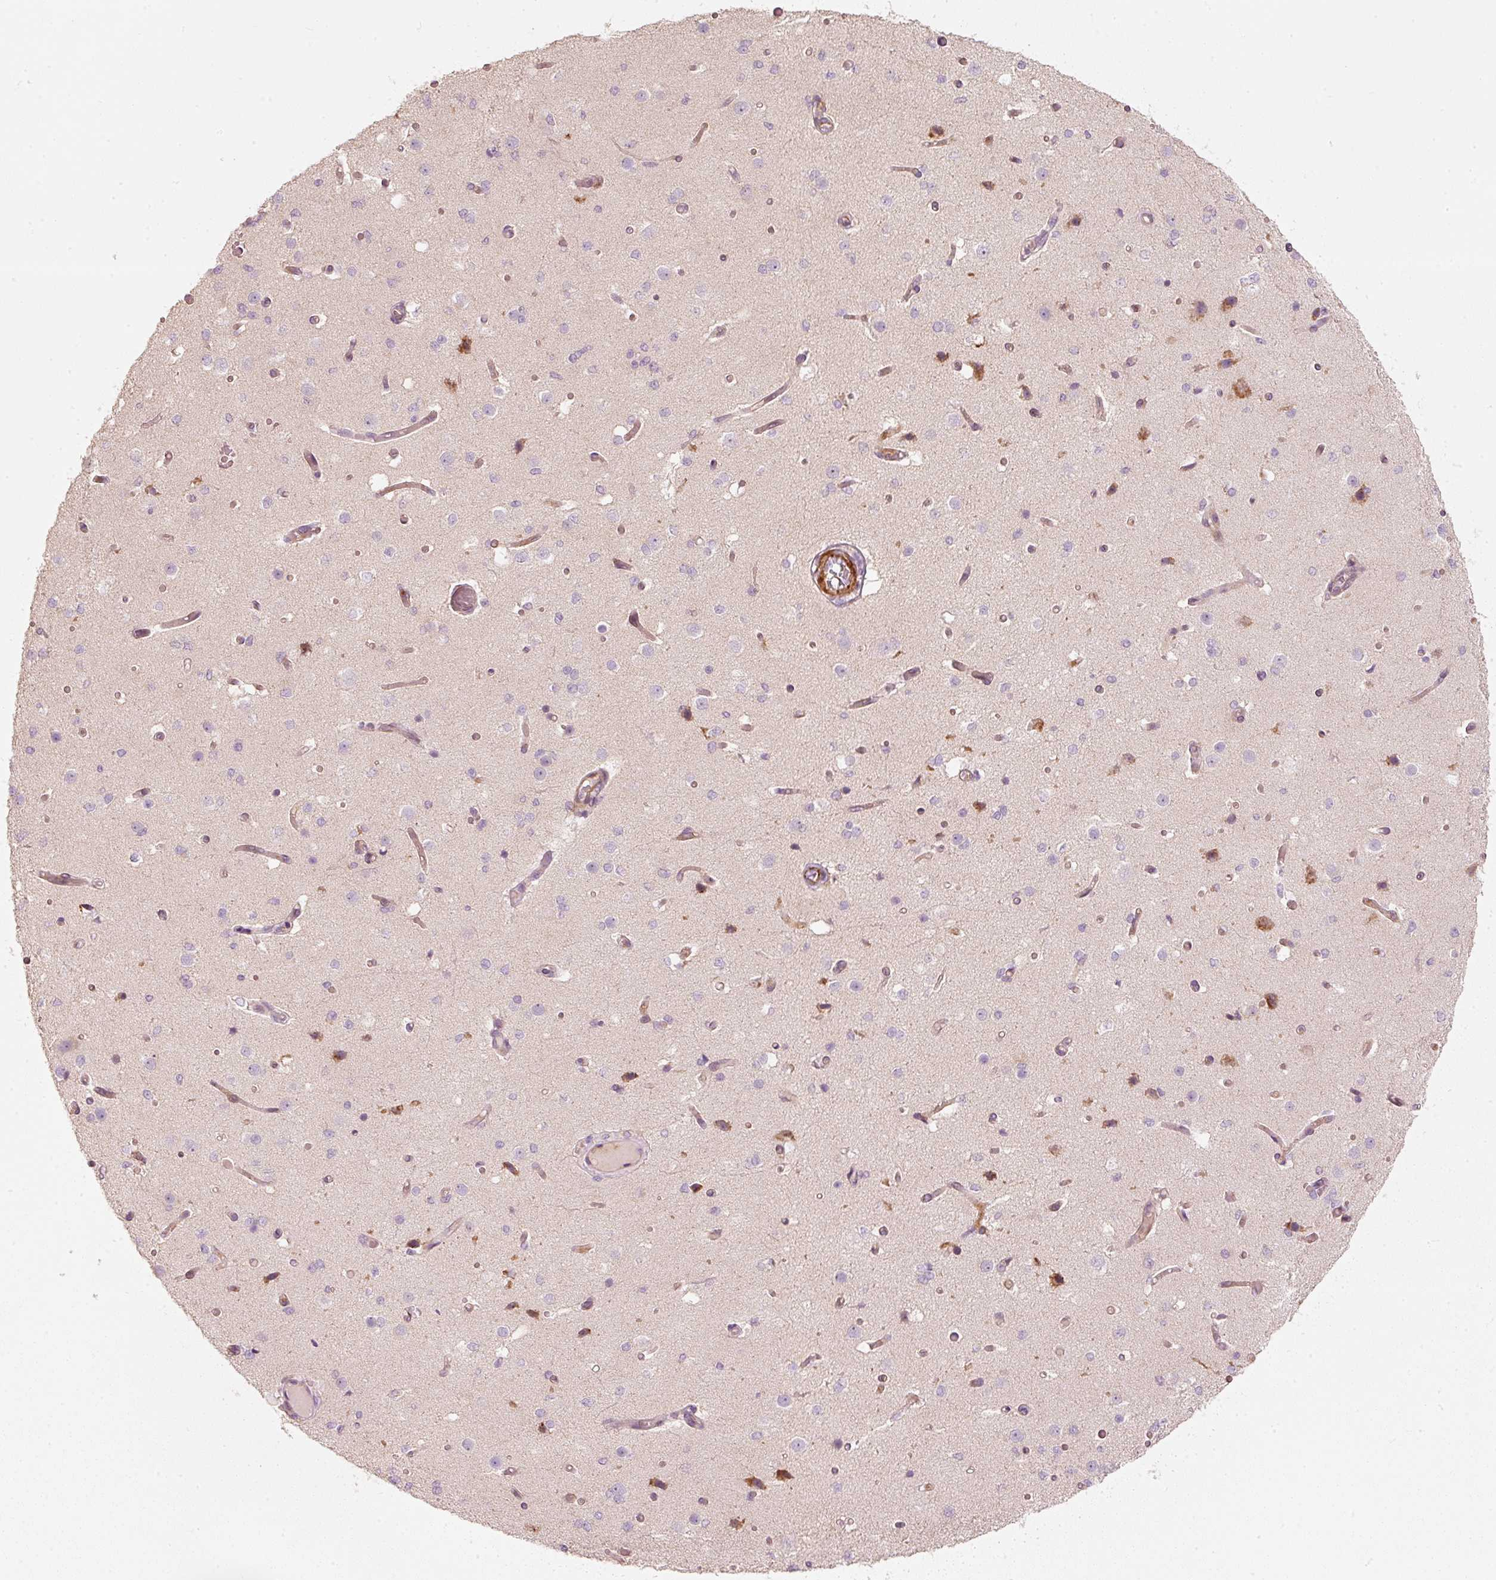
{"staining": {"intensity": "weak", "quantity": "25%-75%", "location": "cytoplasmic/membranous,nuclear"}, "tissue": "cerebral cortex", "cell_type": "Endothelial cells", "image_type": "normal", "snomed": [{"axis": "morphology", "description": "Normal tissue, NOS"}, {"axis": "morphology", "description": "Inflammation, NOS"}, {"axis": "topography", "description": "Cerebral cortex"}], "caption": "This micrograph shows benign cerebral cortex stained with immunohistochemistry to label a protein in brown. The cytoplasmic/membranous,nuclear of endothelial cells show weak positivity for the protein. Nuclei are counter-stained blue.", "gene": "KCNQ1", "patient": {"sex": "male", "age": 6}}